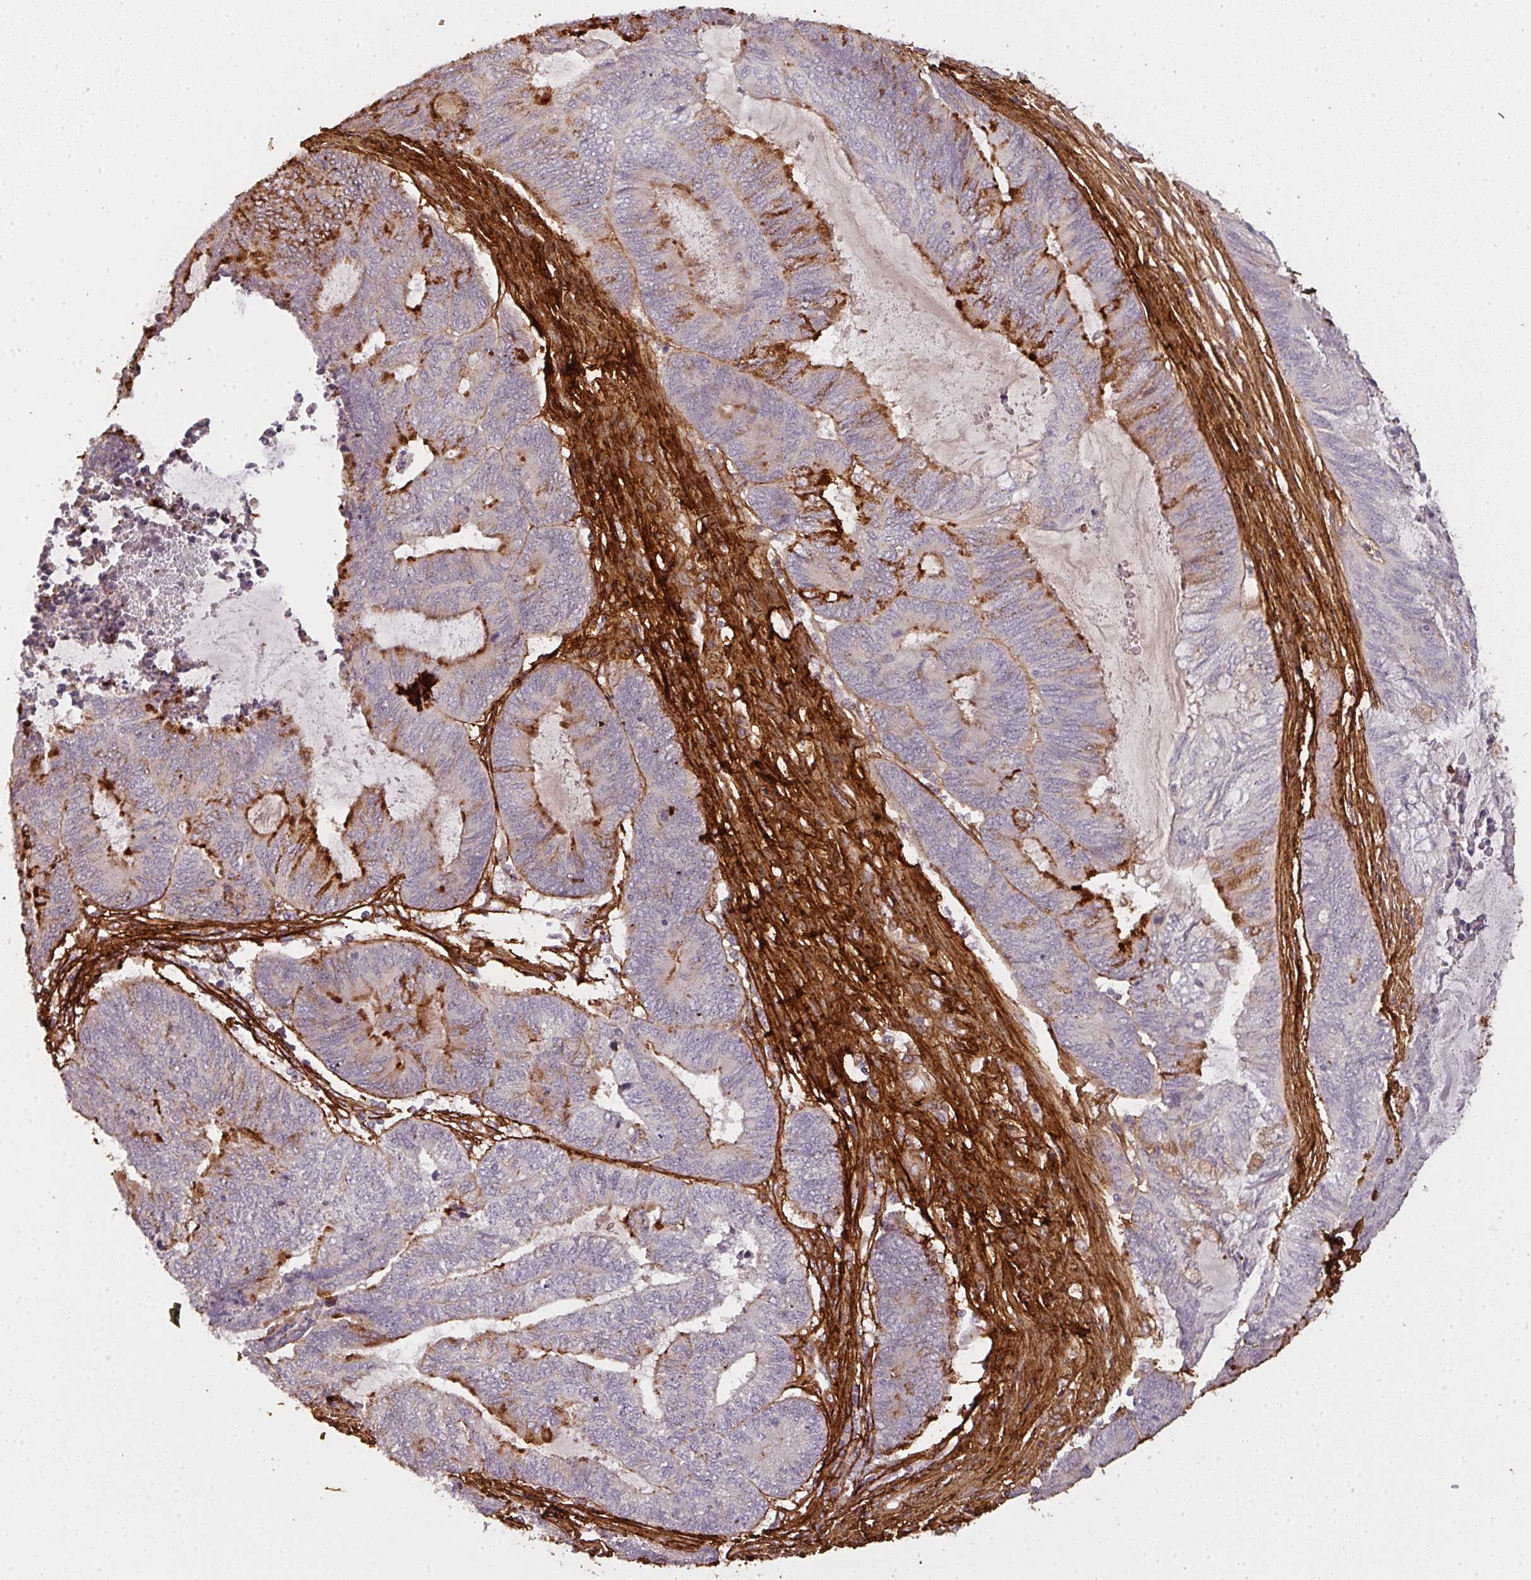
{"staining": {"intensity": "moderate", "quantity": "<25%", "location": "cytoplasmic/membranous"}, "tissue": "endometrial cancer", "cell_type": "Tumor cells", "image_type": "cancer", "snomed": [{"axis": "morphology", "description": "Adenocarcinoma, NOS"}, {"axis": "topography", "description": "Uterus"}, {"axis": "topography", "description": "Endometrium"}], "caption": "Immunohistochemistry (DAB (3,3'-diaminobenzidine)) staining of human endometrial cancer (adenocarcinoma) exhibits moderate cytoplasmic/membranous protein staining in approximately <25% of tumor cells.", "gene": "COL3A1", "patient": {"sex": "female", "age": 70}}